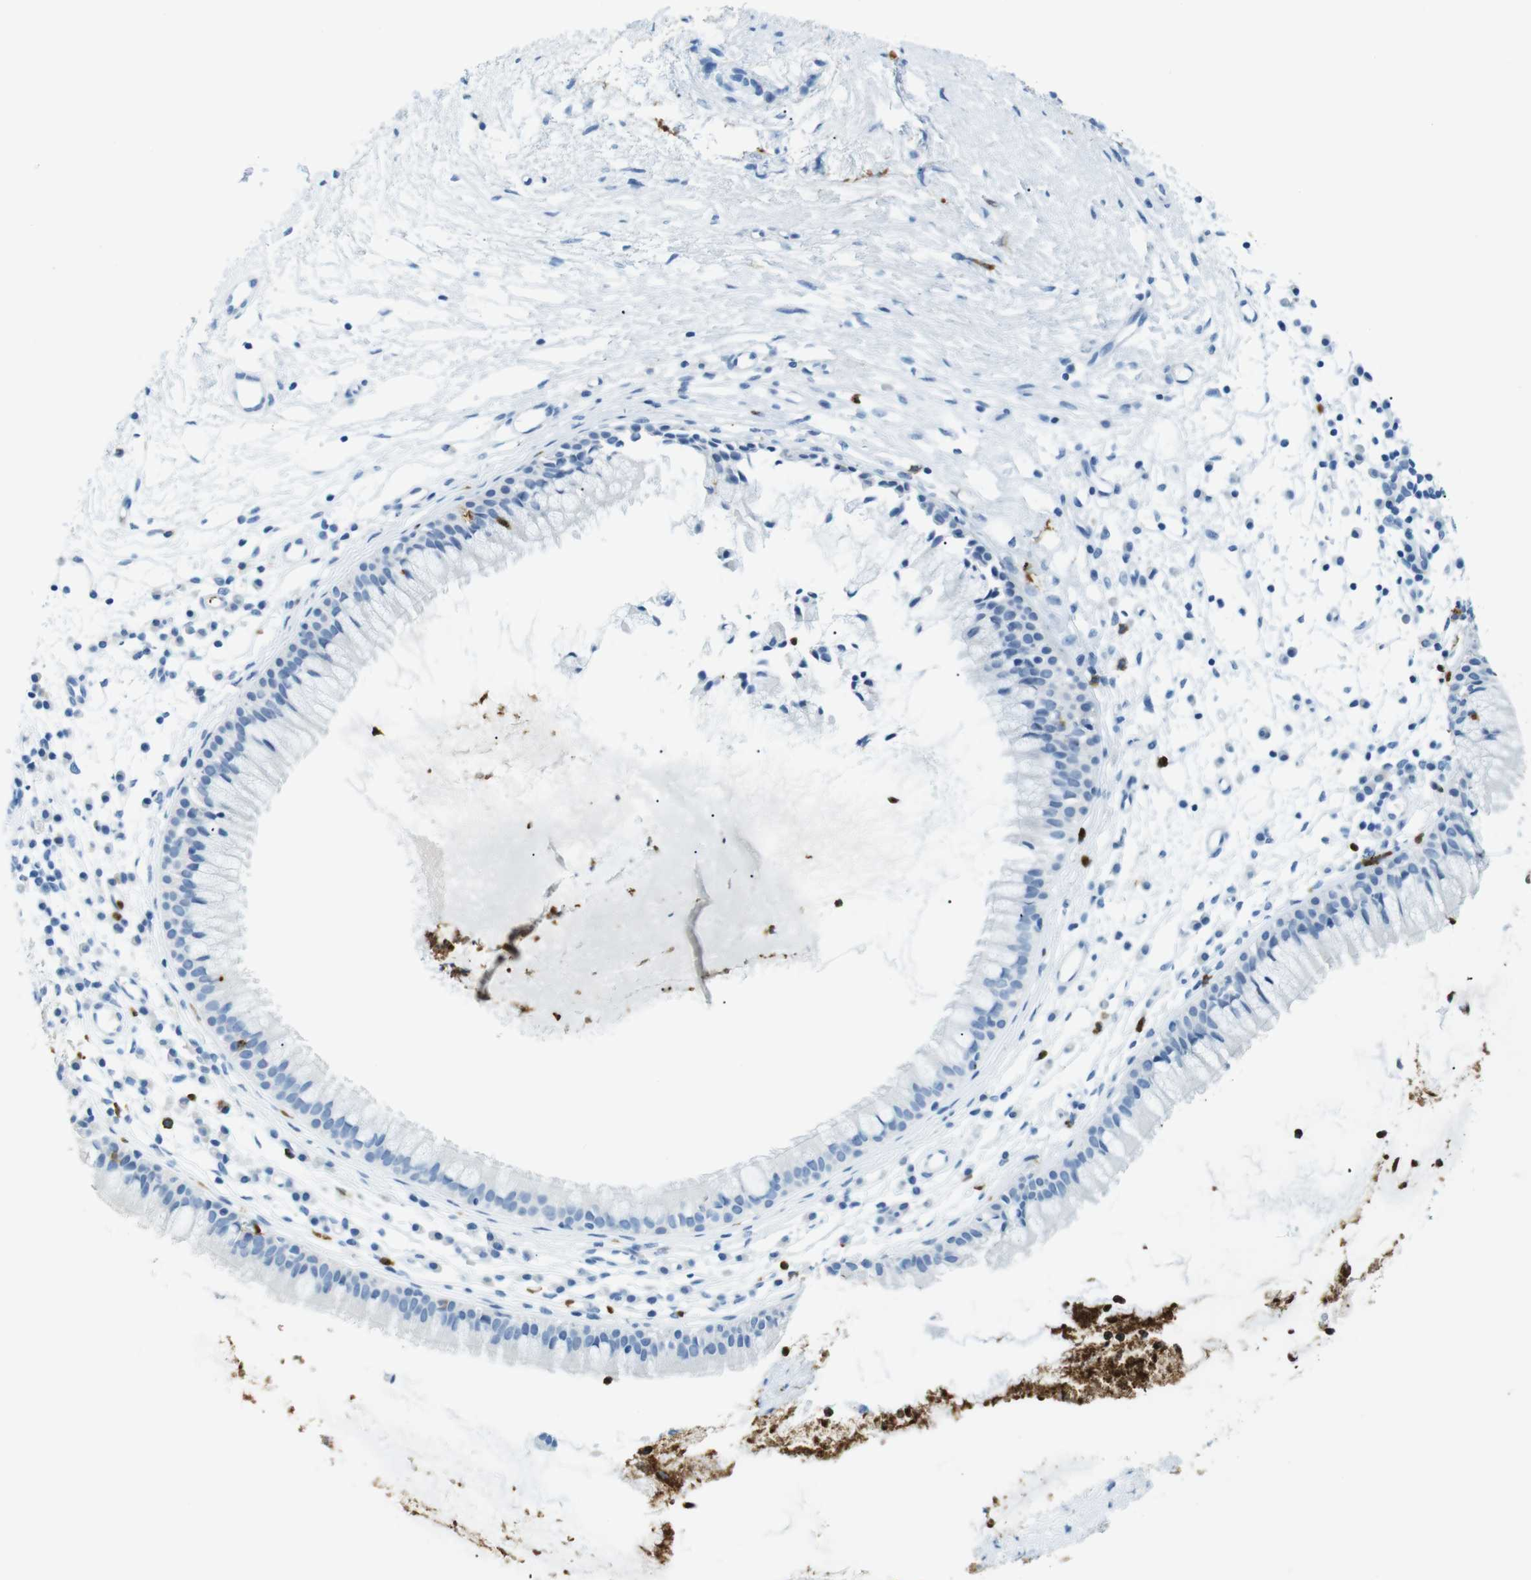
{"staining": {"intensity": "negative", "quantity": "none", "location": "none"}, "tissue": "nasopharynx", "cell_type": "Respiratory epithelial cells", "image_type": "normal", "snomed": [{"axis": "morphology", "description": "Normal tissue, NOS"}, {"axis": "topography", "description": "Nasopharynx"}], "caption": "The image demonstrates no significant positivity in respiratory epithelial cells of nasopharynx.", "gene": "MCEMP1", "patient": {"sex": "male", "age": 21}}